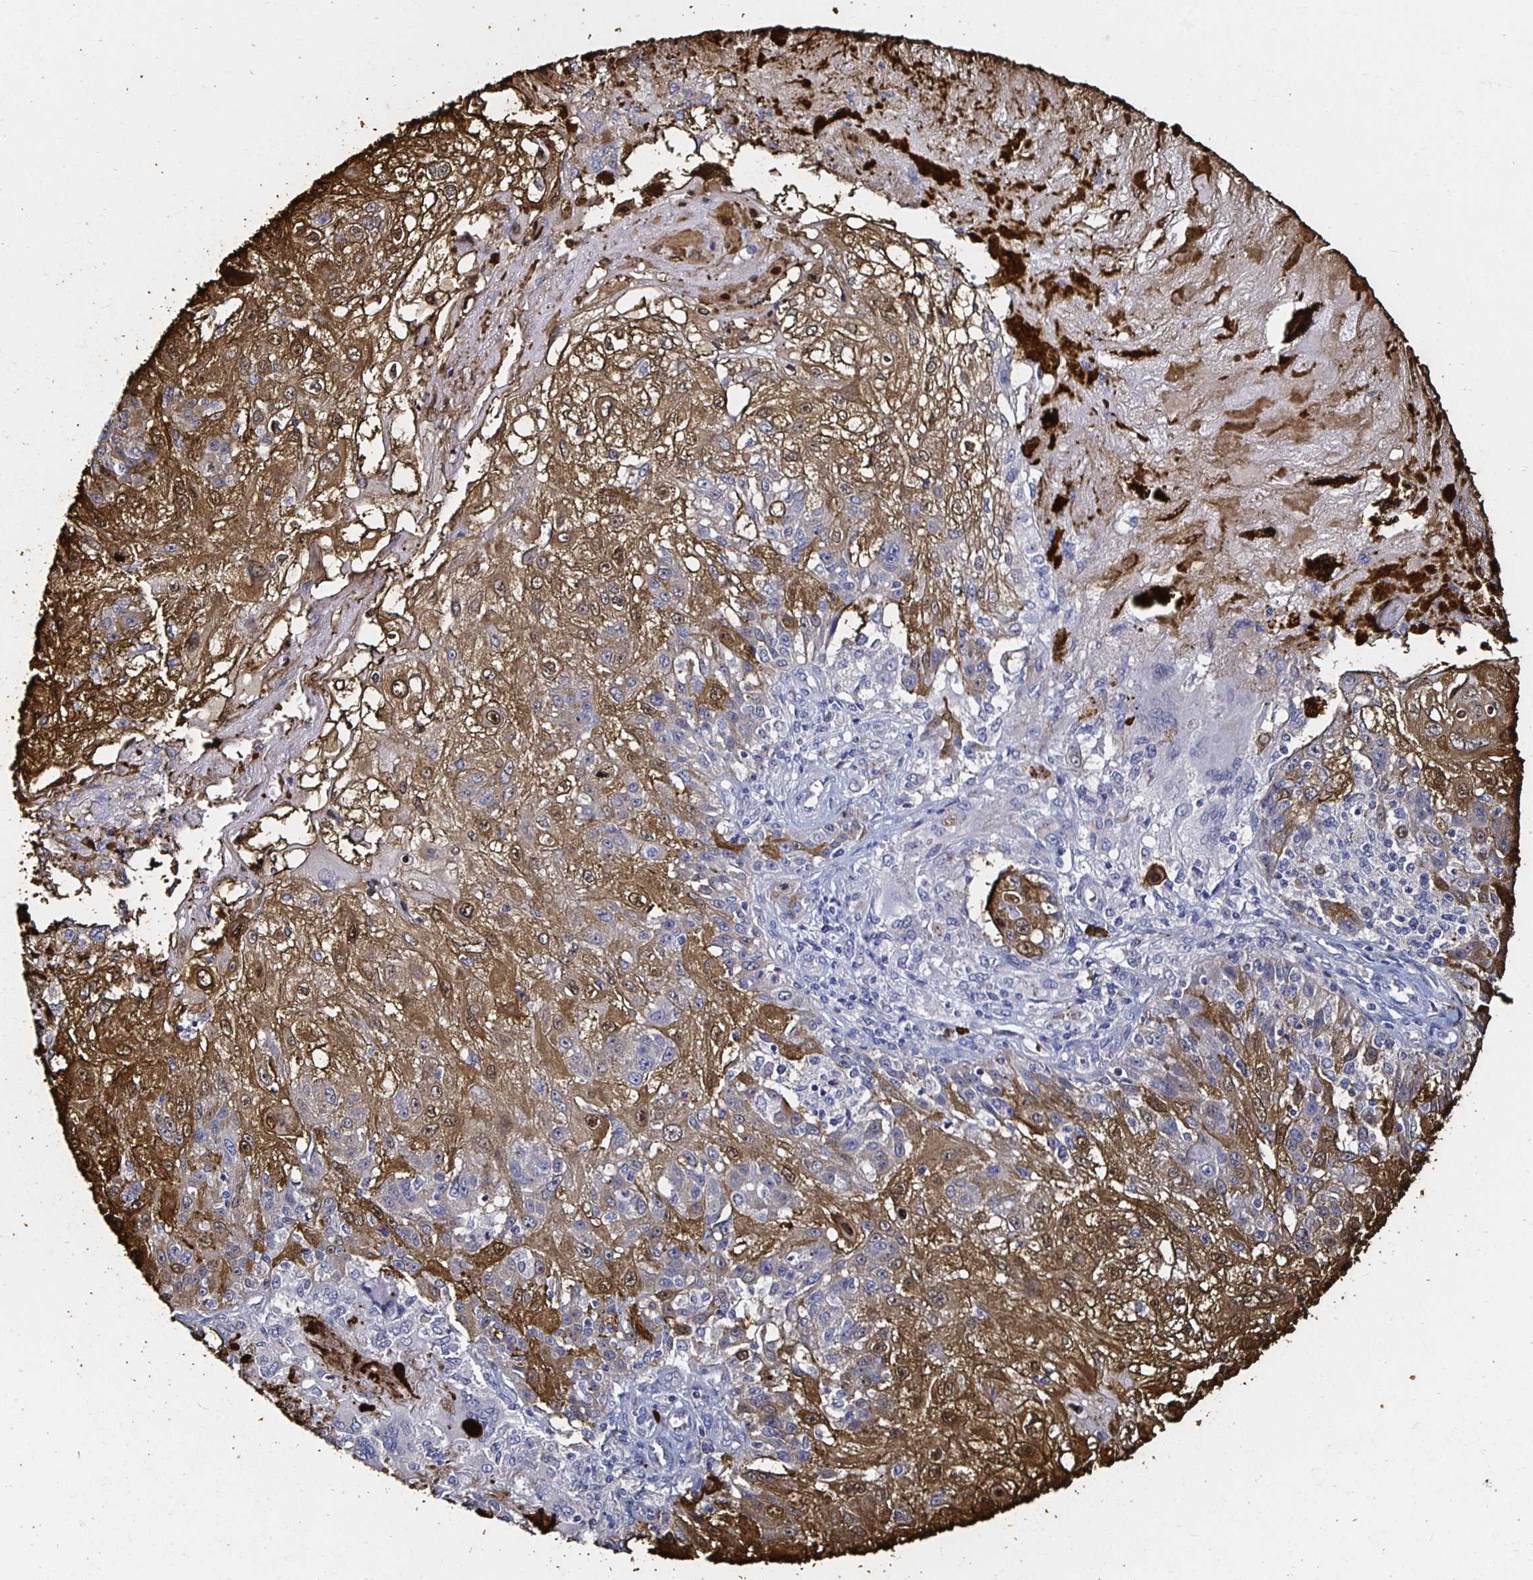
{"staining": {"intensity": "moderate", "quantity": "25%-75%", "location": "cytoplasmic/membranous,nuclear"}, "tissue": "skin cancer", "cell_type": "Tumor cells", "image_type": "cancer", "snomed": [{"axis": "morphology", "description": "Normal tissue, NOS"}, {"axis": "morphology", "description": "Squamous cell carcinoma, NOS"}, {"axis": "topography", "description": "Skin"}], "caption": "Immunohistochemistry histopathology image of human squamous cell carcinoma (skin) stained for a protein (brown), which displays medium levels of moderate cytoplasmic/membranous and nuclear staining in approximately 25%-75% of tumor cells.", "gene": "TLR4", "patient": {"sex": "female", "age": 83}}